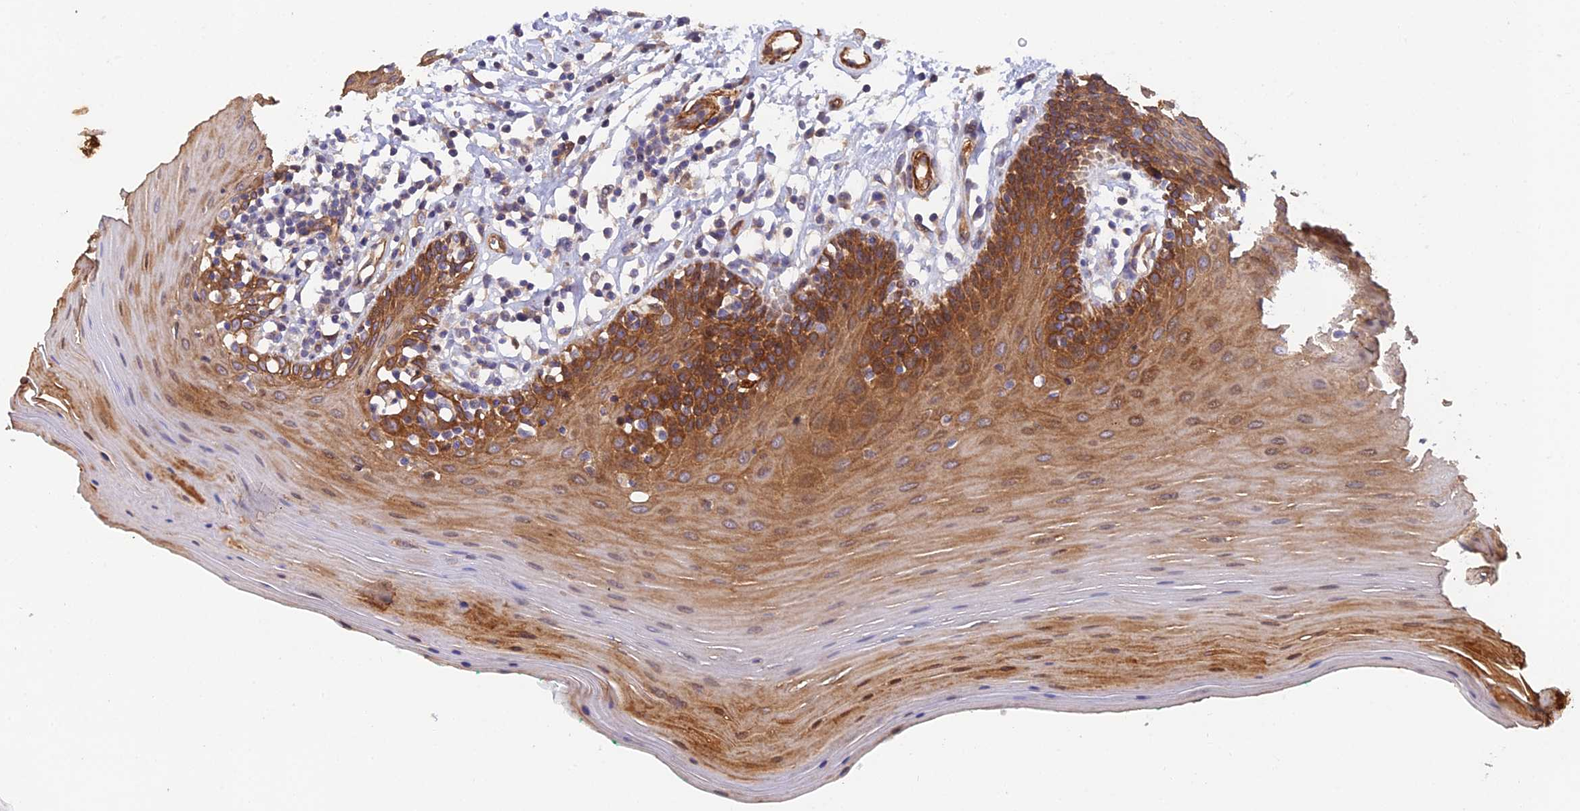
{"staining": {"intensity": "strong", "quantity": ">75%", "location": "cytoplasmic/membranous"}, "tissue": "oral mucosa", "cell_type": "Squamous epithelial cells", "image_type": "normal", "snomed": [{"axis": "morphology", "description": "Normal tissue, NOS"}, {"axis": "topography", "description": "Skeletal muscle"}, {"axis": "topography", "description": "Oral tissue"}], "caption": "Normal oral mucosa demonstrates strong cytoplasmic/membranous expression in approximately >75% of squamous epithelial cells (Stains: DAB in brown, nuclei in blue, Microscopy: brightfield microscopy at high magnification)..", "gene": "RALGAPA2", "patient": {"sex": "male", "age": 58}}